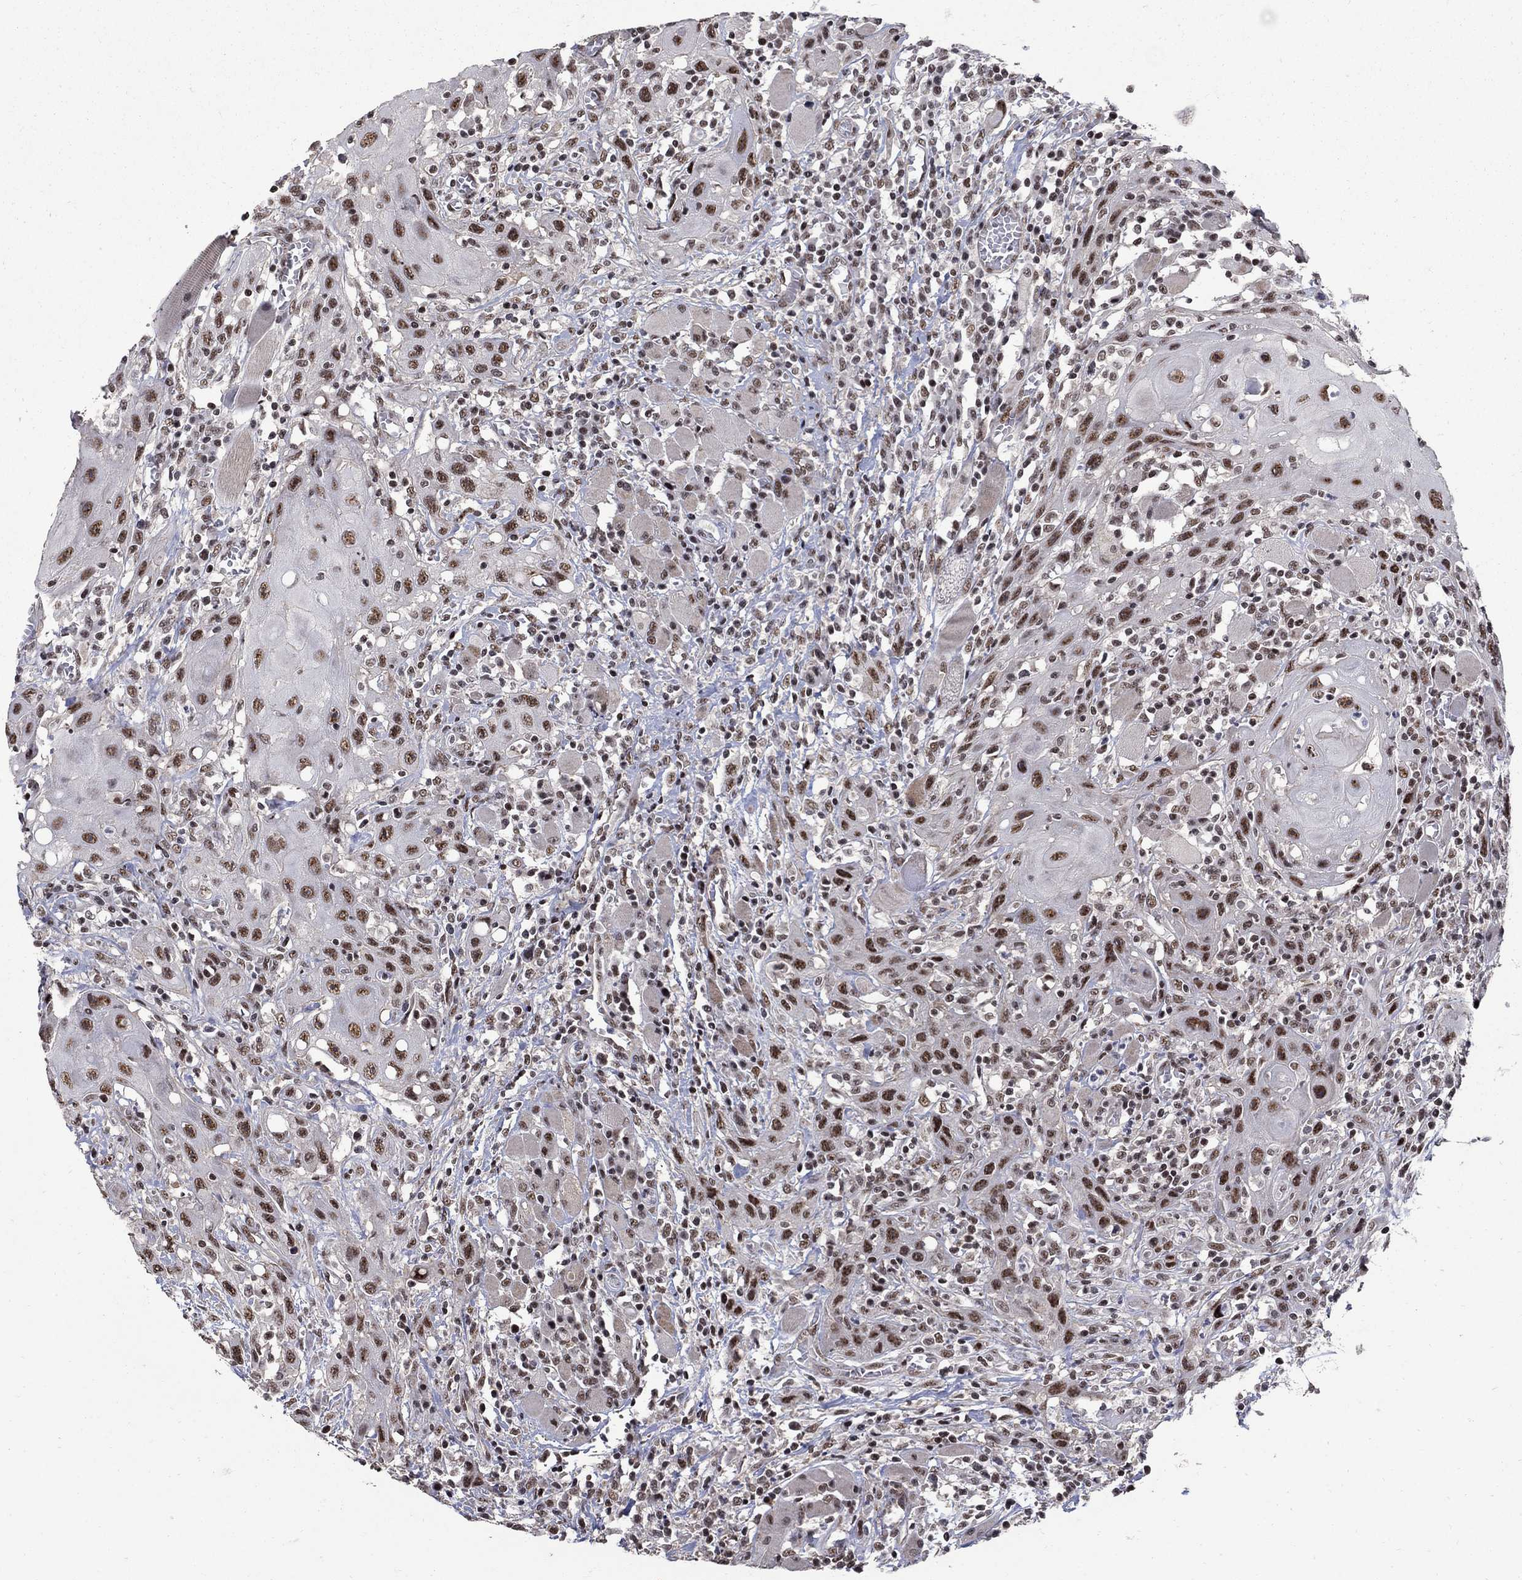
{"staining": {"intensity": "strong", "quantity": ">75%", "location": "nuclear"}, "tissue": "head and neck cancer", "cell_type": "Tumor cells", "image_type": "cancer", "snomed": [{"axis": "morphology", "description": "Normal tissue, NOS"}, {"axis": "morphology", "description": "Squamous cell carcinoma, NOS"}, {"axis": "topography", "description": "Oral tissue"}, {"axis": "topography", "description": "Head-Neck"}], "caption": "Immunohistochemistry photomicrograph of neoplastic tissue: human head and neck cancer (squamous cell carcinoma) stained using immunohistochemistry shows high levels of strong protein expression localized specifically in the nuclear of tumor cells, appearing as a nuclear brown color.", "gene": "PNISR", "patient": {"sex": "male", "age": 71}}